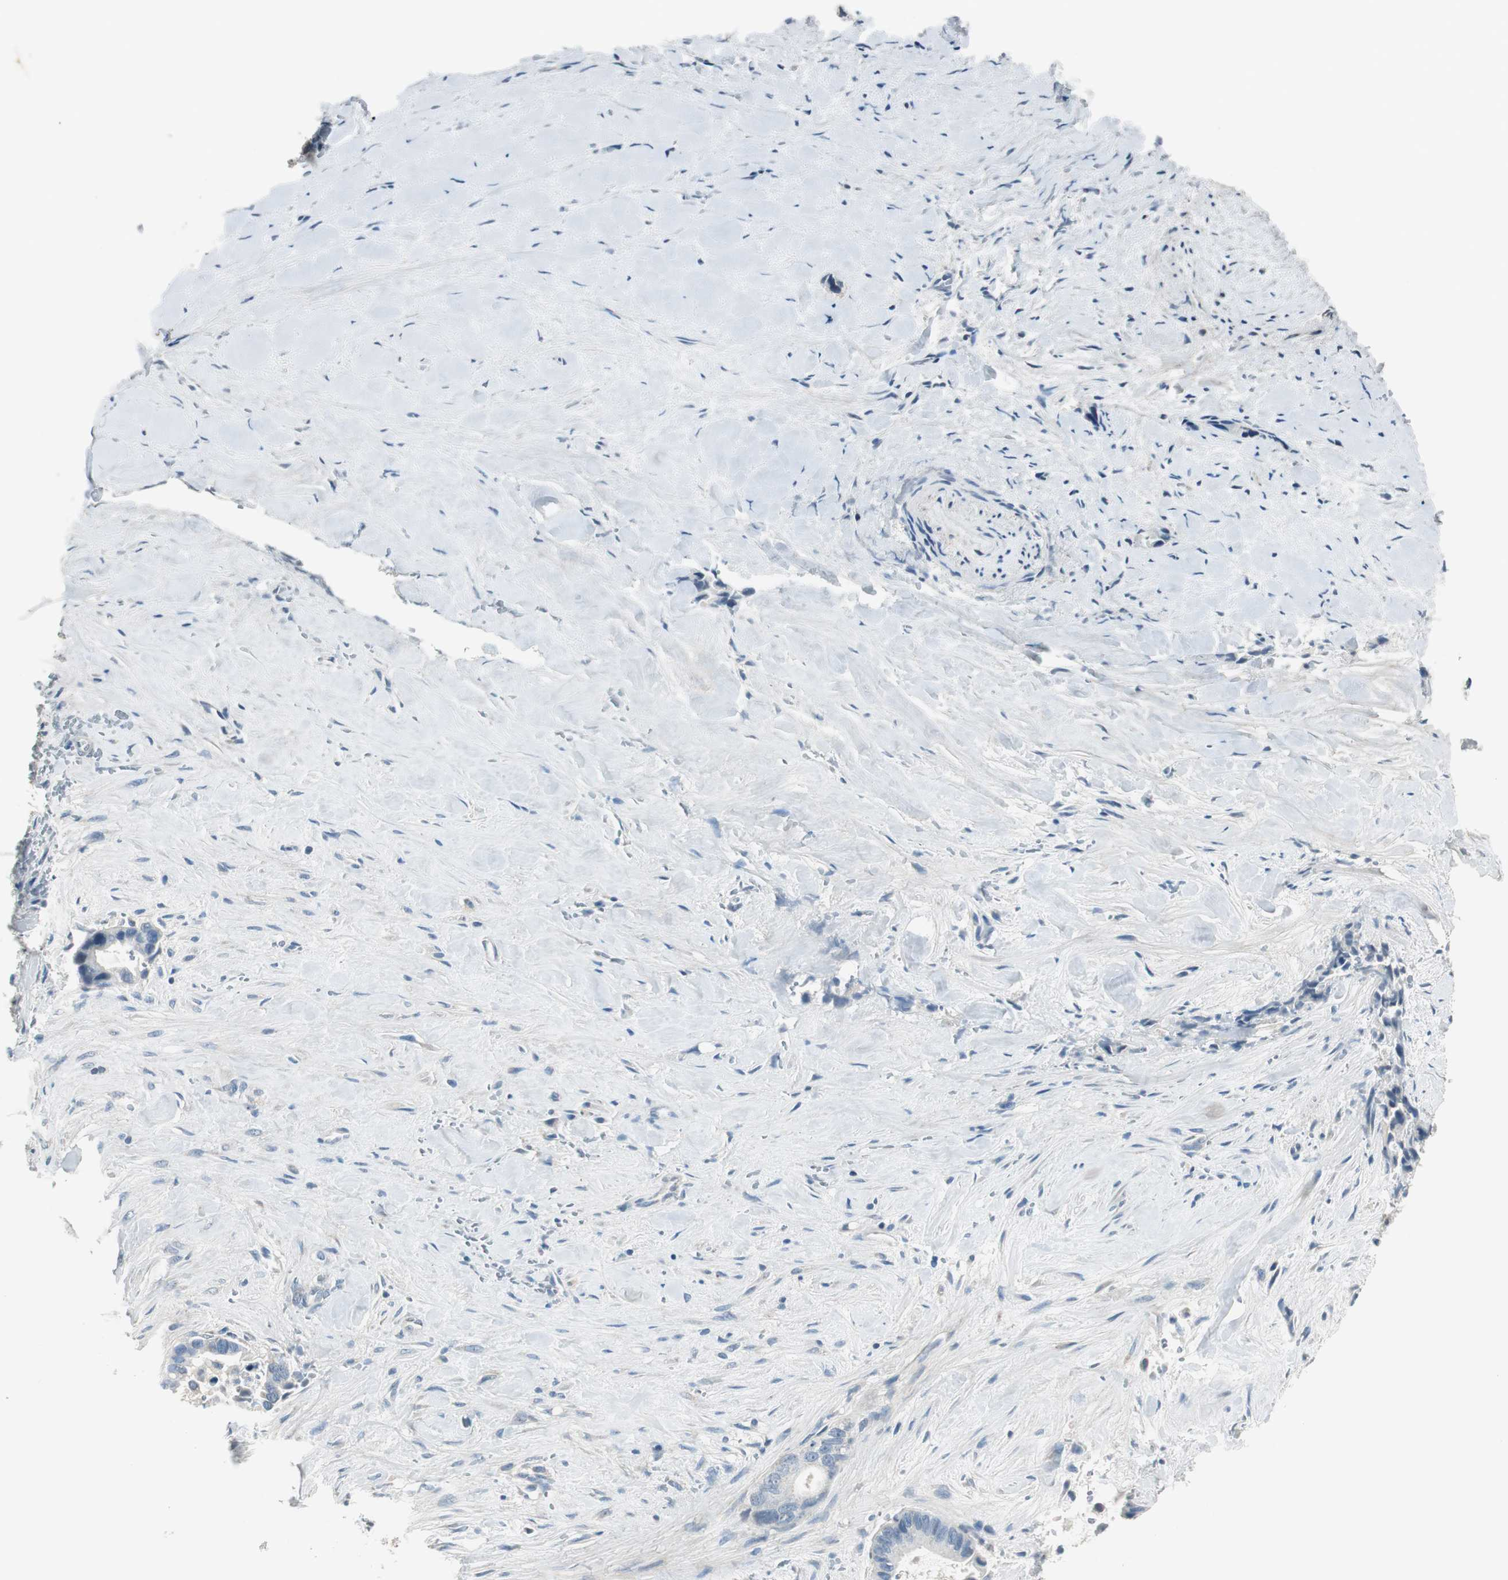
{"staining": {"intensity": "negative", "quantity": "none", "location": "none"}, "tissue": "liver cancer", "cell_type": "Tumor cells", "image_type": "cancer", "snomed": [{"axis": "morphology", "description": "Cholangiocarcinoma"}, {"axis": "topography", "description": "Liver"}], "caption": "The micrograph displays no significant staining in tumor cells of liver cancer (cholangiocarcinoma). (DAB (3,3'-diaminobenzidine) immunohistochemistry (IHC) visualized using brightfield microscopy, high magnification).", "gene": "MSTO1", "patient": {"sex": "female", "age": 55}}